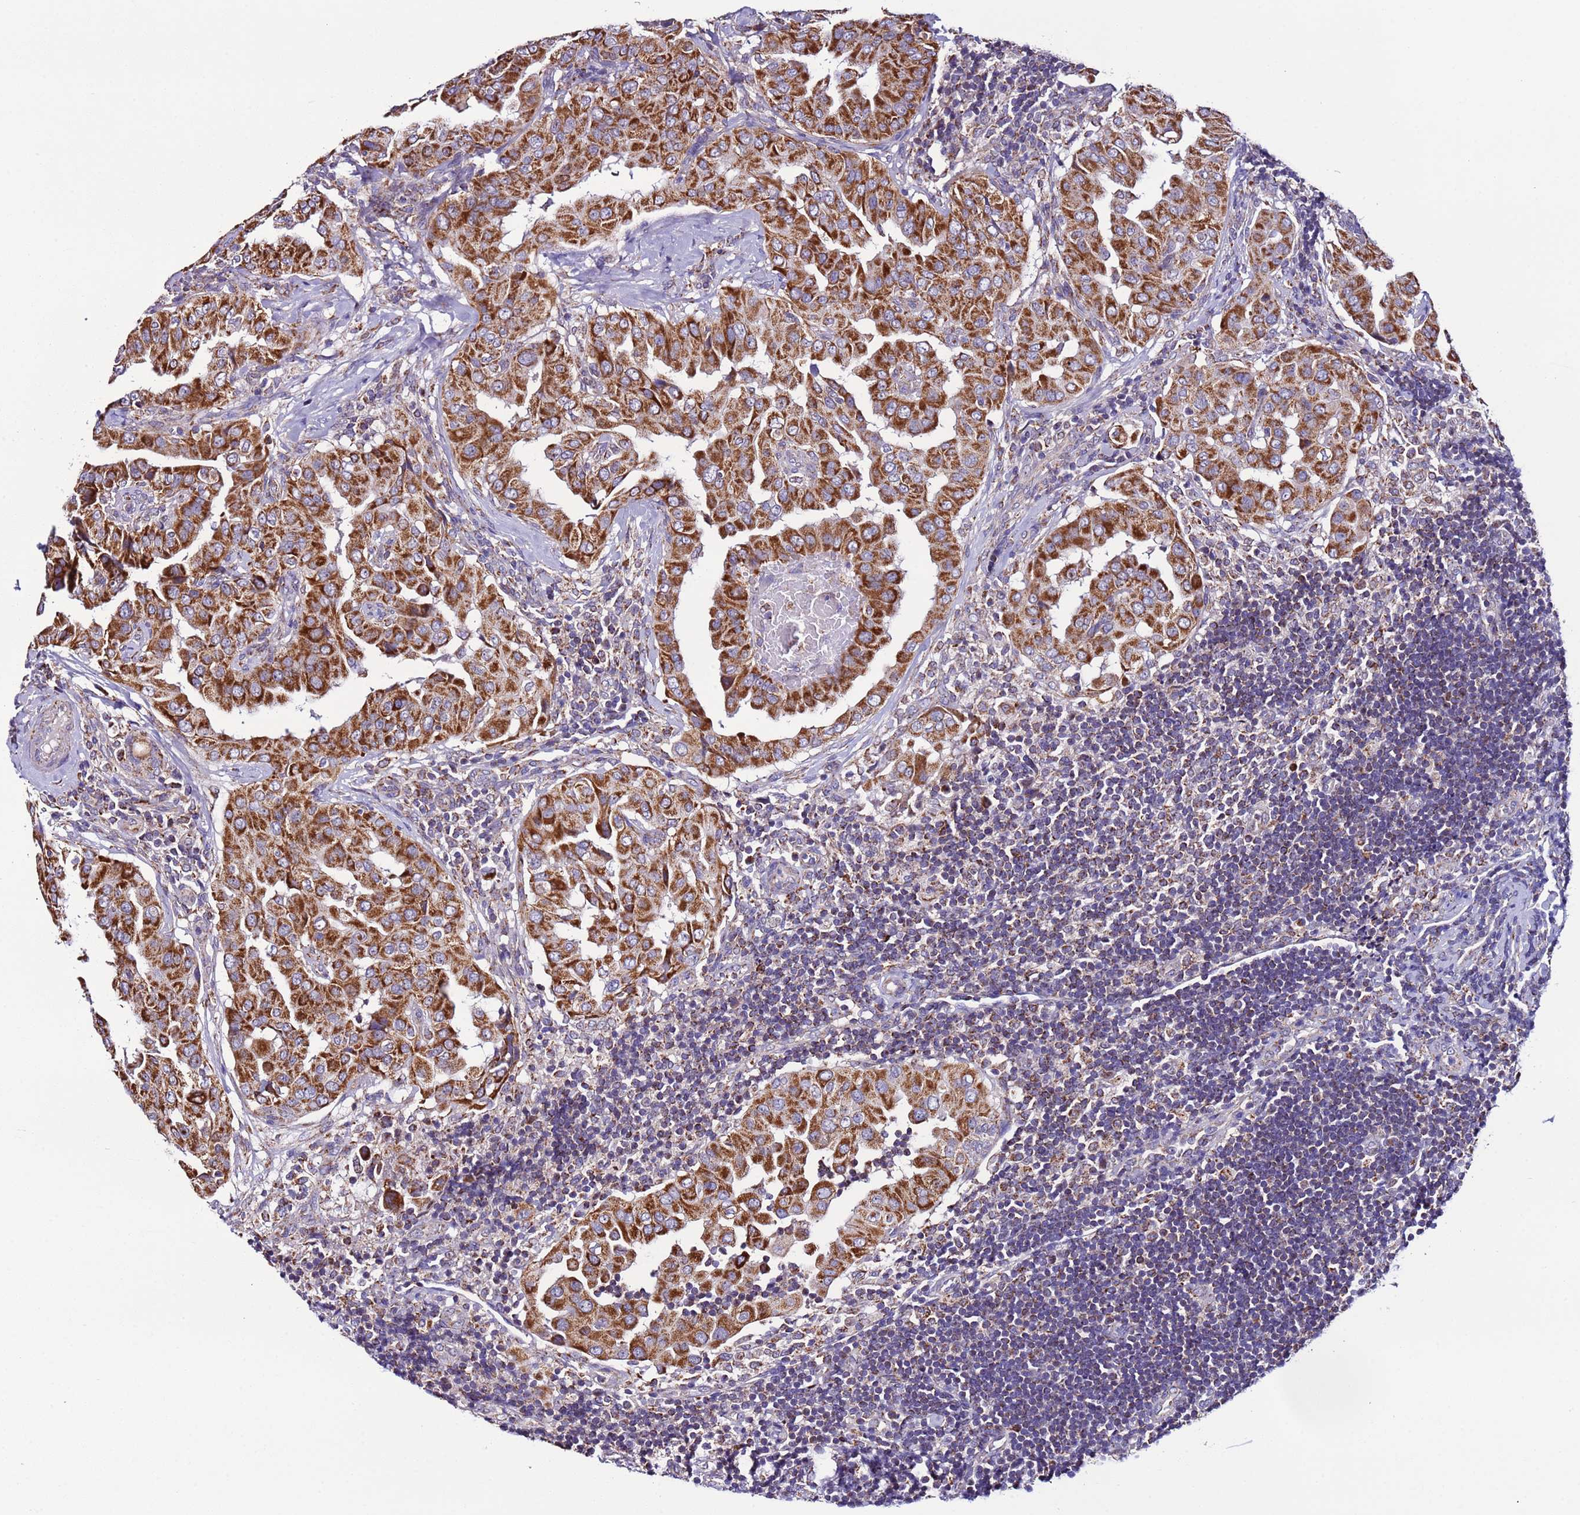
{"staining": {"intensity": "strong", "quantity": ">75%", "location": "cytoplasmic/membranous"}, "tissue": "thyroid cancer", "cell_type": "Tumor cells", "image_type": "cancer", "snomed": [{"axis": "morphology", "description": "Papillary adenocarcinoma, NOS"}, {"axis": "topography", "description": "Thyroid gland"}], "caption": "Strong cytoplasmic/membranous protein expression is present in approximately >75% of tumor cells in papillary adenocarcinoma (thyroid).", "gene": "UEVLD", "patient": {"sex": "male", "age": 33}}